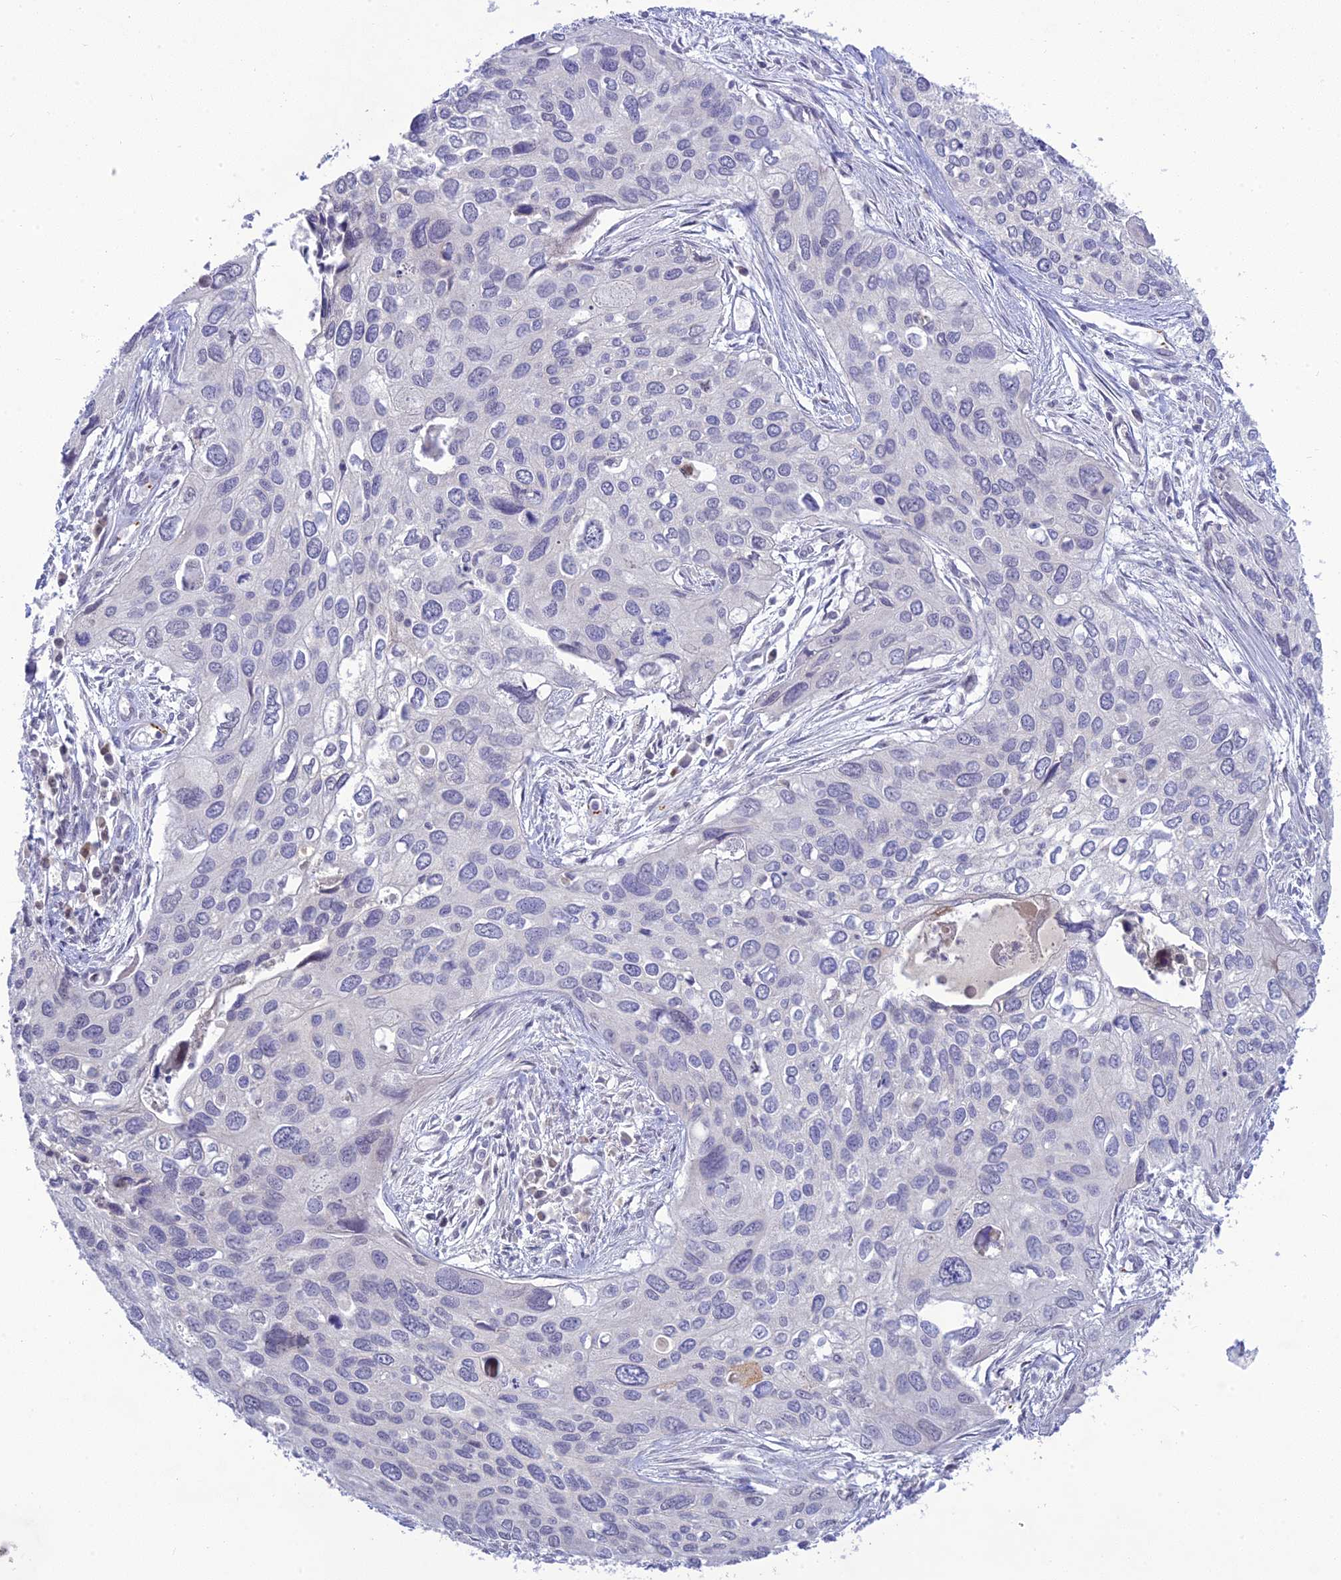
{"staining": {"intensity": "negative", "quantity": "none", "location": "none"}, "tissue": "cervical cancer", "cell_type": "Tumor cells", "image_type": "cancer", "snomed": [{"axis": "morphology", "description": "Squamous cell carcinoma, NOS"}, {"axis": "topography", "description": "Cervix"}], "caption": "There is no significant expression in tumor cells of cervical squamous cell carcinoma.", "gene": "TMEM40", "patient": {"sex": "female", "age": 55}}